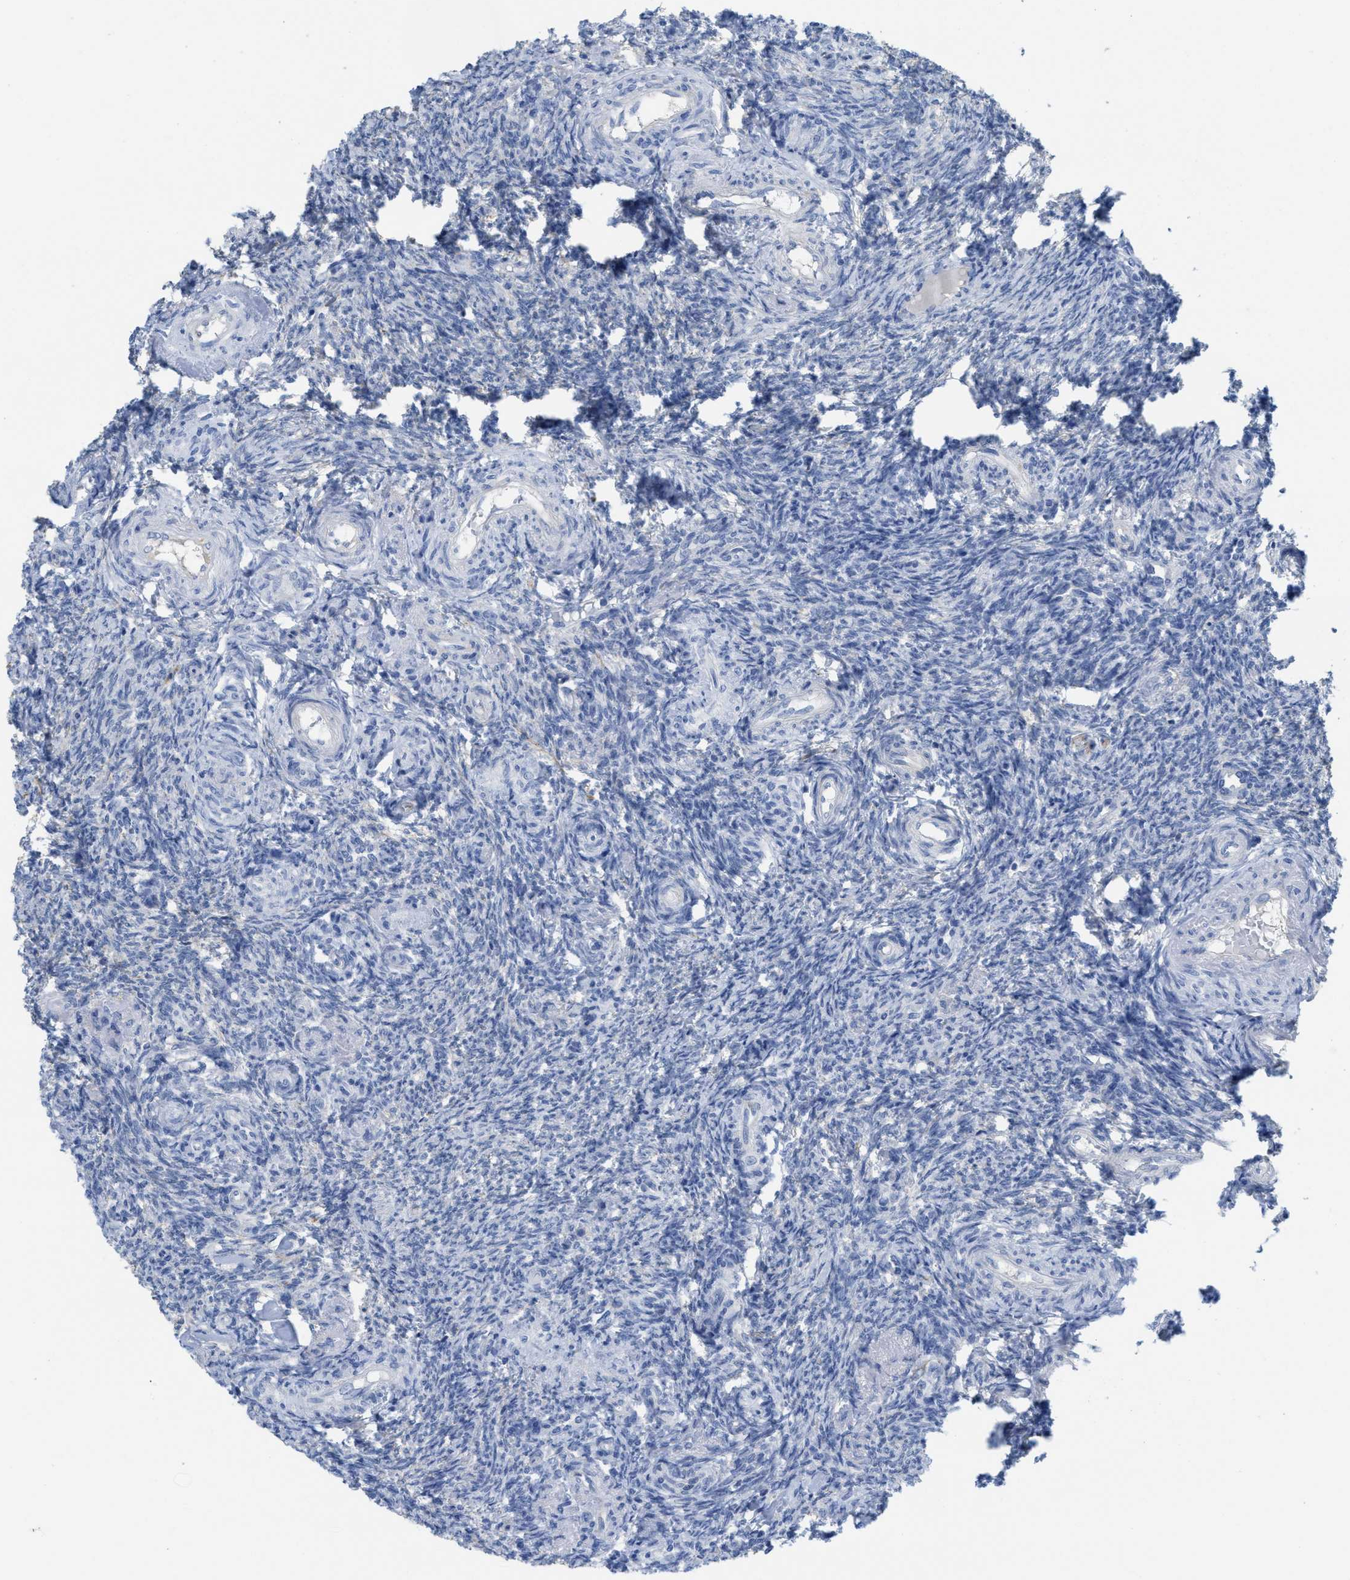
{"staining": {"intensity": "negative", "quantity": "none", "location": "none"}, "tissue": "ovary", "cell_type": "Ovarian stroma cells", "image_type": "normal", "snomed": [{"axis": "morphology", "description": "Normal tissue, NOS"}, {"axis": "topography", "description": "Ovary"}], "caption": "Ovarian stroma cells show no significant staining in normal ovary. (Stains: DAB (3,3'-diaminobenzidine) immunohistochemistry (IHC) with hematoxylin counter stain, Microscopy: brightfield microscopy at high magnification).", "gene": "CNNM4", "patient": {"sex": "female", "age": 41}}